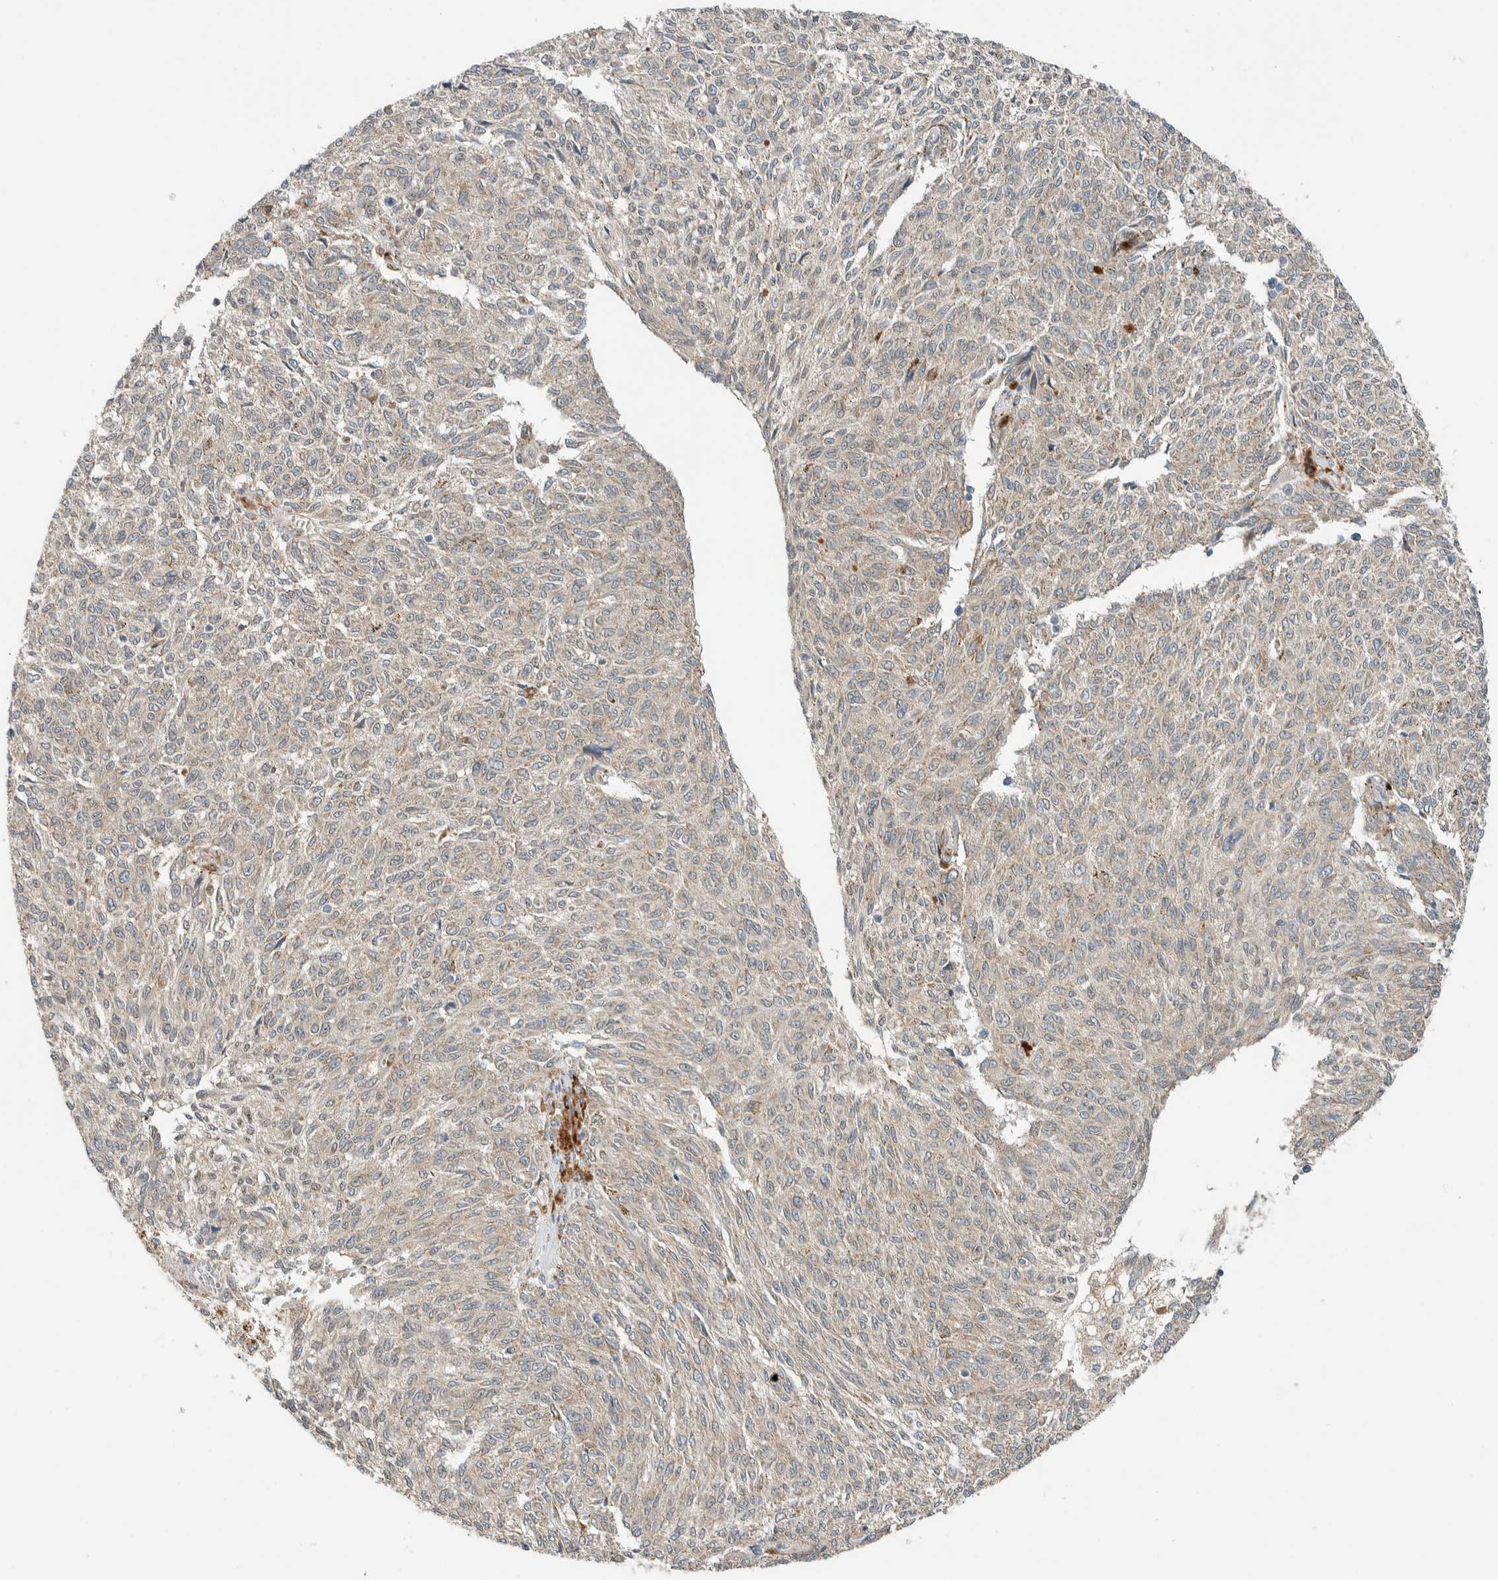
{"staining": {"intensity": "negative", "quantity": "none", "location": "none"}, "tissue": "melanoma", "cell_type": "Tumor cells", "image_type": "cancer", "snomed": [{"axis": "morphology", "description": "Malignant melanoma, NOS"}, {"axis": "topography", "description": "Skin"}], "caption": "Human melanoma stained for a protein using immunohistochemistry displays no positivity in tumor cells.", "gene": "CTBP2", "patient": {"sex": "female", "age": 72}}